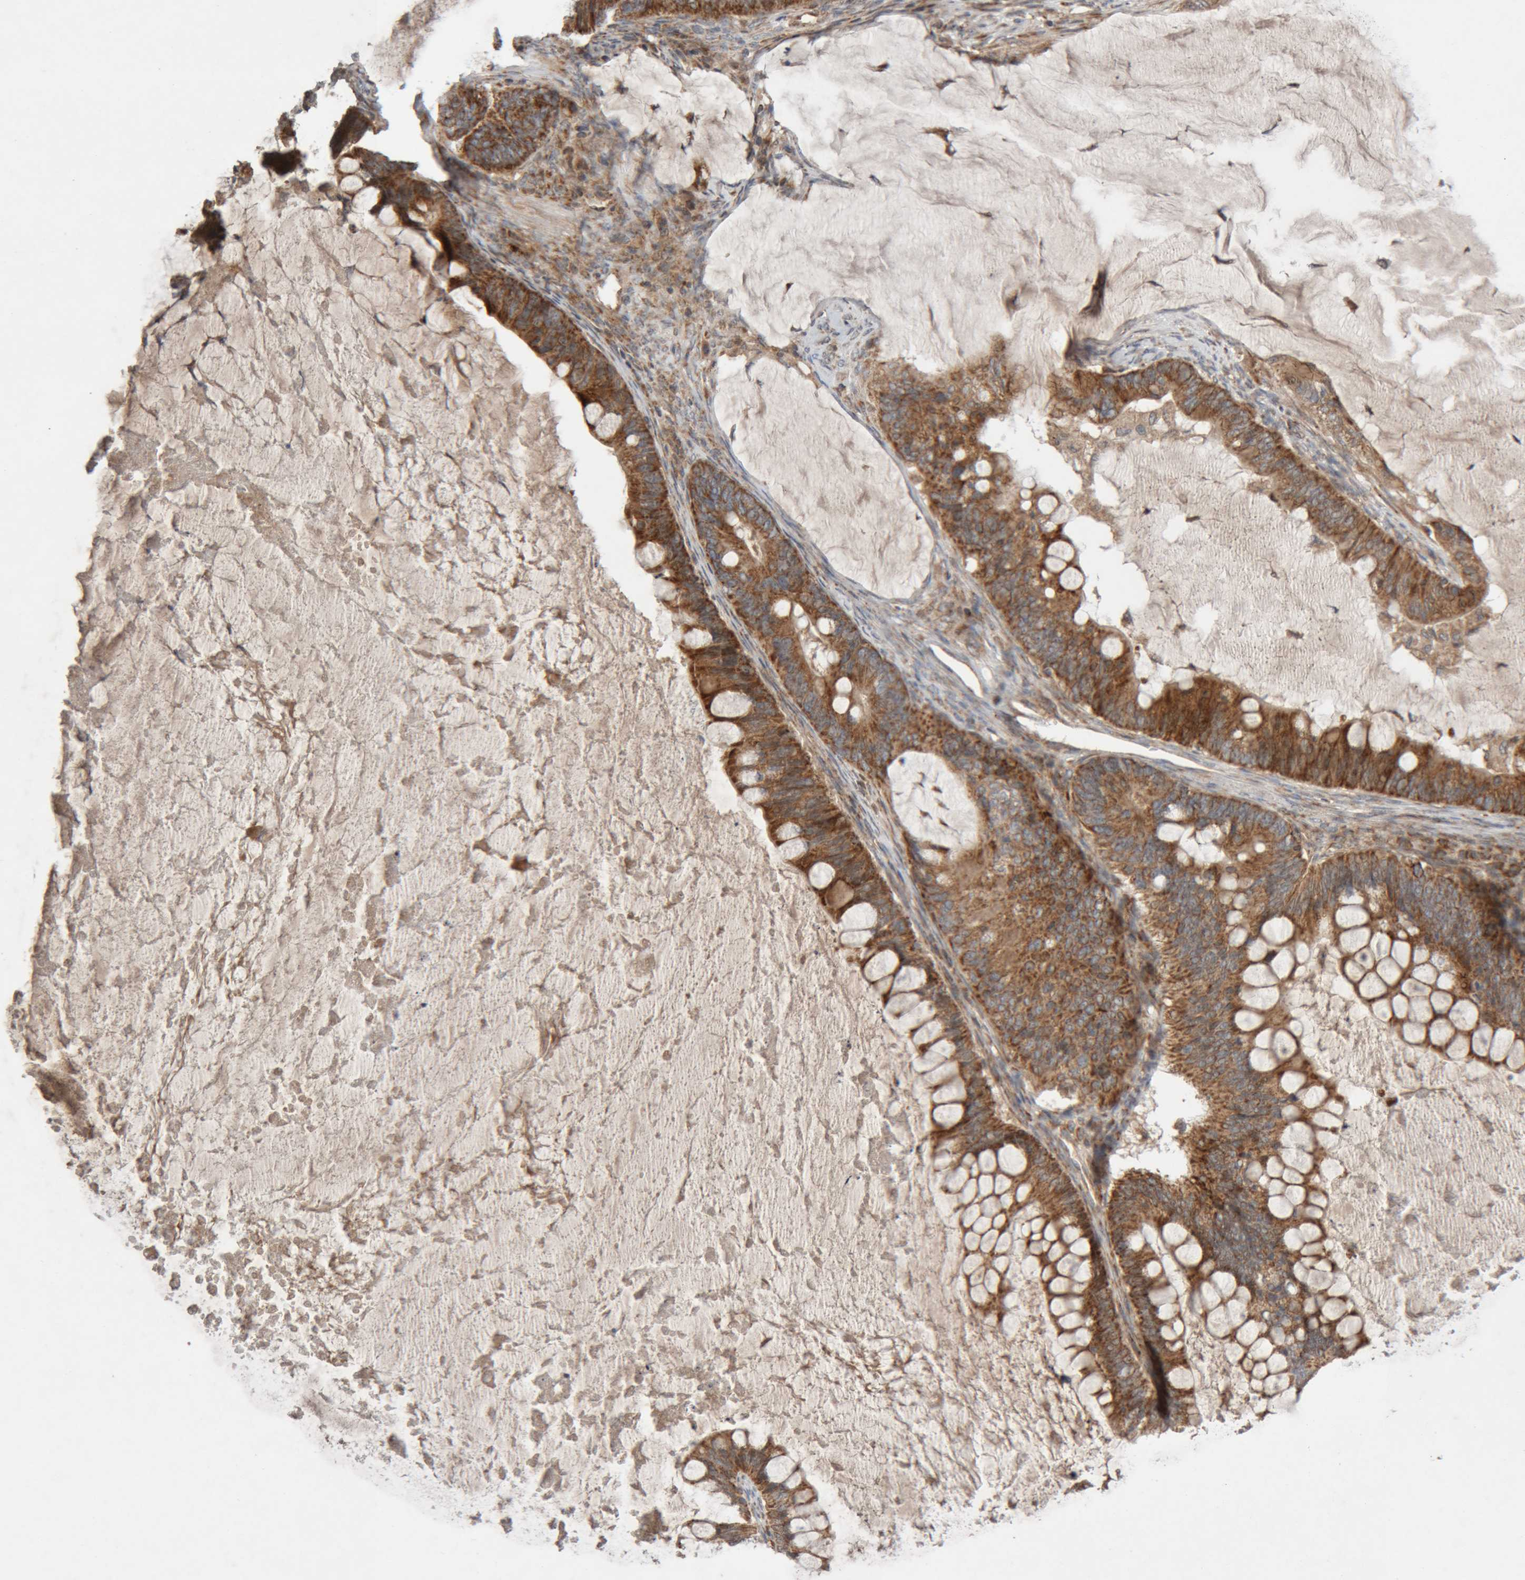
{"staining": {"intensity": "strong", "quantity": ">75%", "location": "cytoplasmic/membranous"}, "tissue": "ovarian cancer", "cell_type": "Tumor cells", "image_type": "cancer", "snomed": [{"axis": "morphology", "description": "Cystadenocarcinoma, mucinous, NOS"}, {"axis": "topography", "description": "Ovary"}], "caption": "Ovarian mucinous cystadenocarcinoma stained with a protein marker exhibits strong staining in tumor cells.", "gene": "KIF21B", "patient": {"sex": "female", "age": 61}}